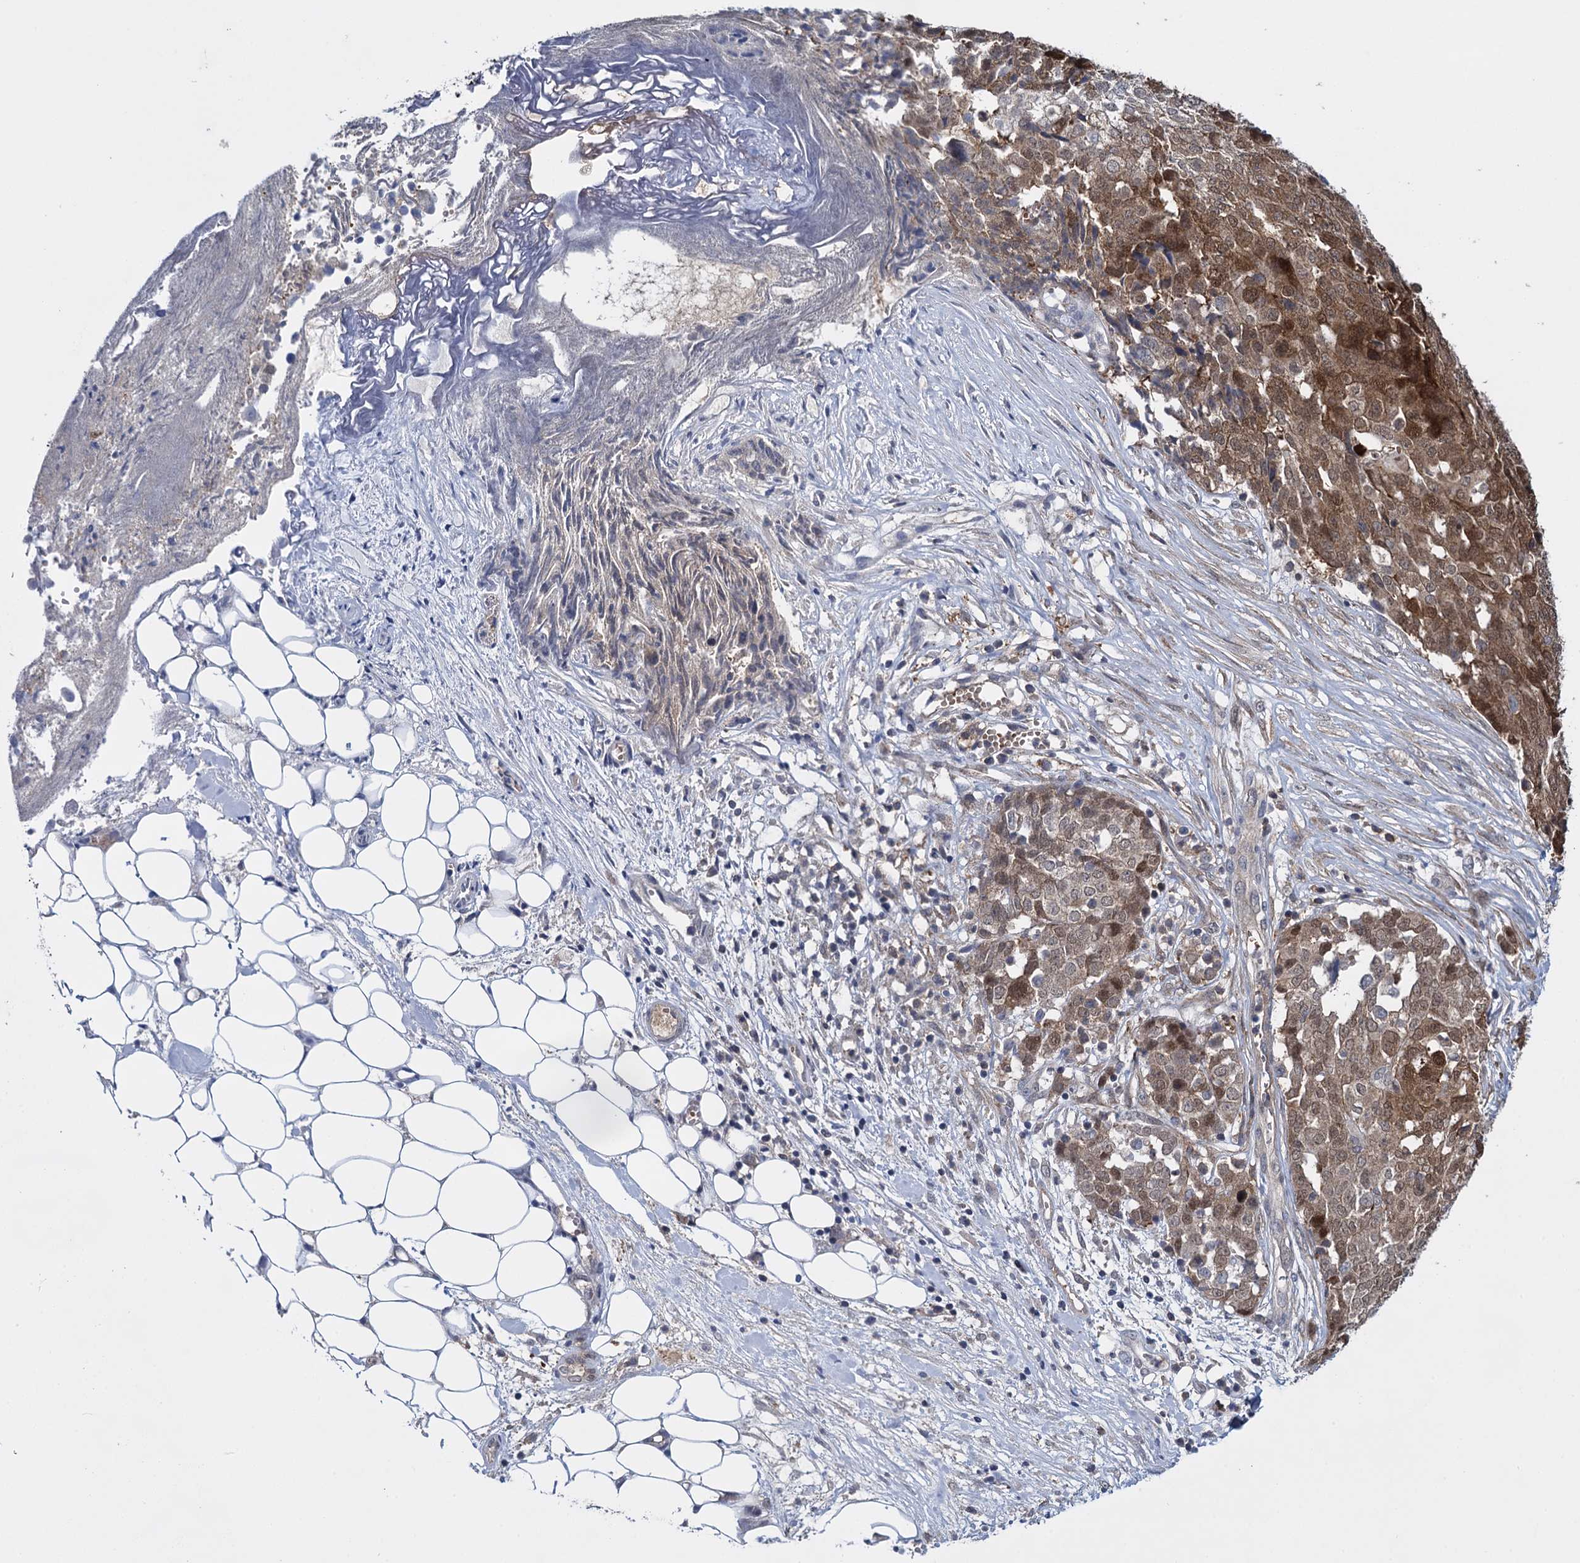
{"staining": {"intensity": "moderate", "quantity": "25%-75%", "location": "cytoplasmic/membranous,nuclear"}, "tissue": "ovarian cancer", "cell_type": "Tumor cells", "image_type": "cancer", "snomed": [{"axis": "morphology", "description": "Cystadenocarcinoma, serous, NOS"}, {"axis": "topography", "description": "Soft tissue"}, {"axis": "topography", "description": "Ovary"}], "caption": "This histopathology image exhibits immunohistochemistry (IHC) staining of serous cystadenocarcinoma (ovarian), with medium moderate cytoplasmic/membranous and nuclear expression in about 25%-75% of tumor cells.", "gene": "GLO1", "patient": {"sex": "female", "age": 57}}